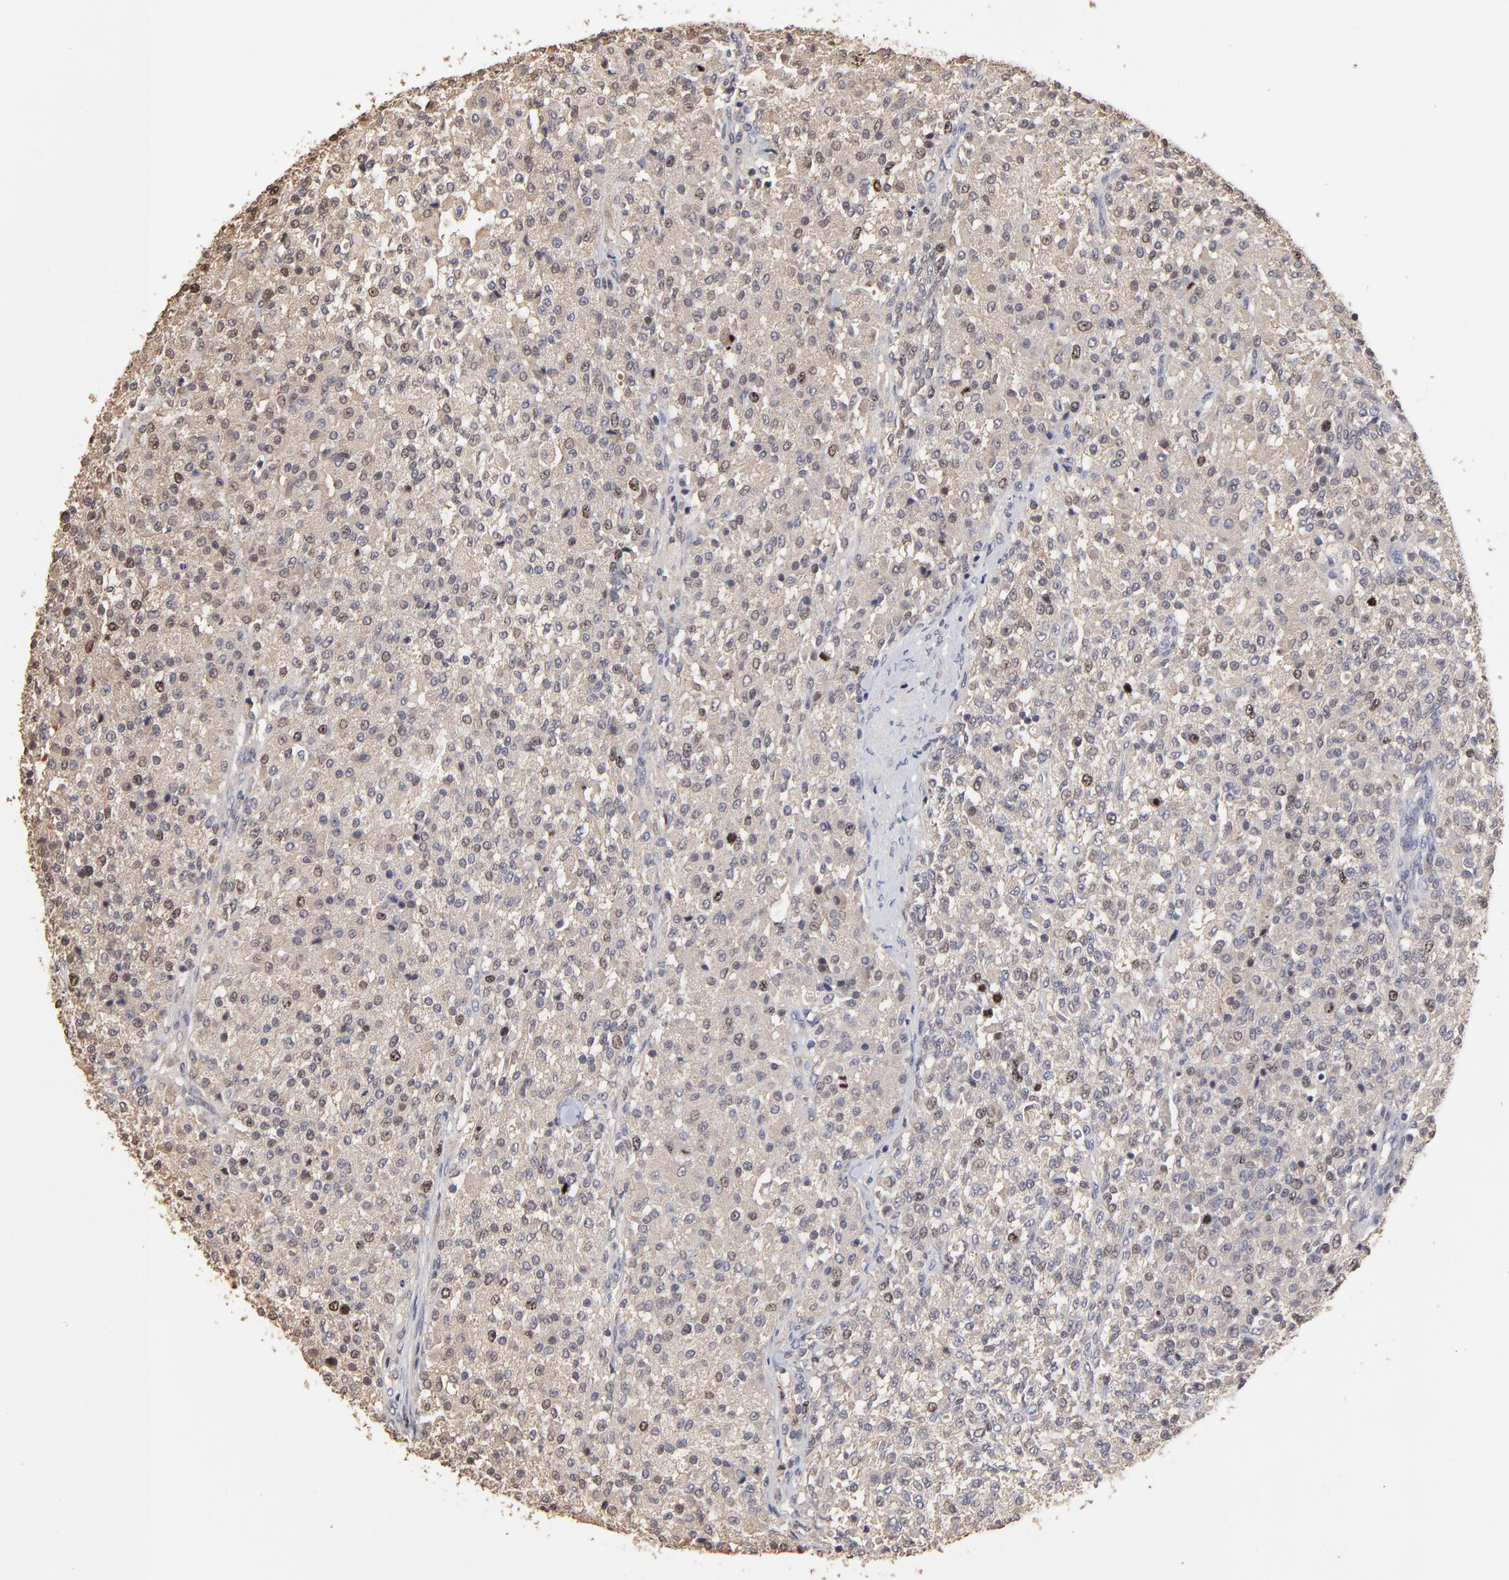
{"staining": {"intensity": "weak", "quantity": "<25%", "location": "nuclear"}, "tissue": "testis cancer", "cell_type": "Tumor cells", "image_type": "cancer", "snomed": [{"axis": "morphology", "description": "Seminoma, NOS"}, {"axis": "topography", "description": "Testis"}], "caption": "Protein analysis of testis seminoma displays no significant positivity in tumor cells.", "gene": "BIRC5", "patient": {"sex": "male", "age": 59}}